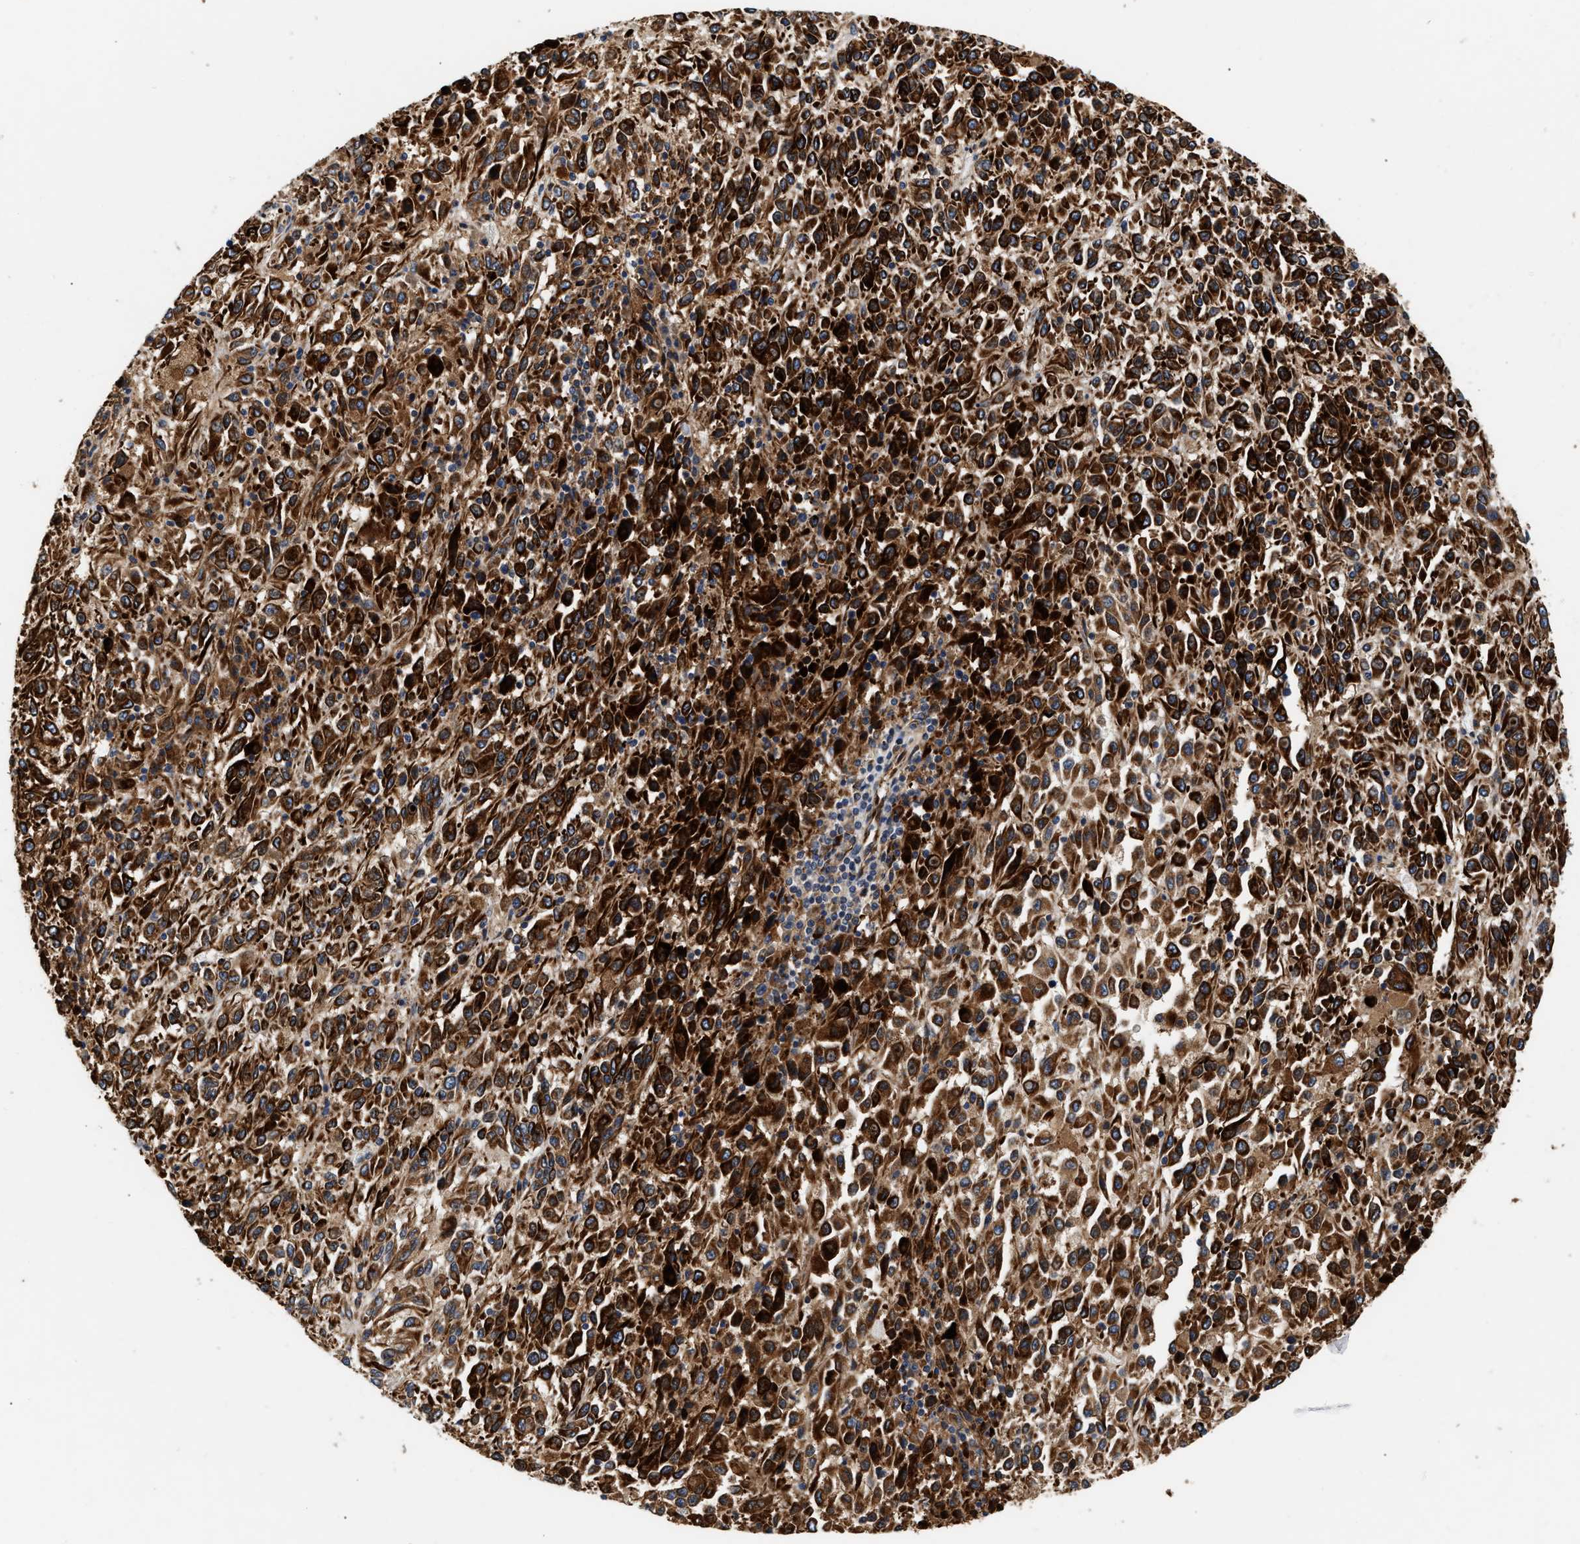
{"staining": {"intensity": "strong", "quantity": ">75%", "location": "cytoplasmic/membranous"}, "tissue": "melanoma", "cell_type": "Tumor cells", "image_type": "cancer", "snomed": [{"axis": "morphology", "description": "Malignant melanoma, Metastatic site"}, {"axis": "topography", "description": "Lung"}], "caption": "This is an image of immunohistochemistry (IHC) staining of melanoma, which shows strong staining in the cytoplasmic/membranous of tumor cells.", "gene": "IFT74", "patient": {"sex": "male", "age": 64}}